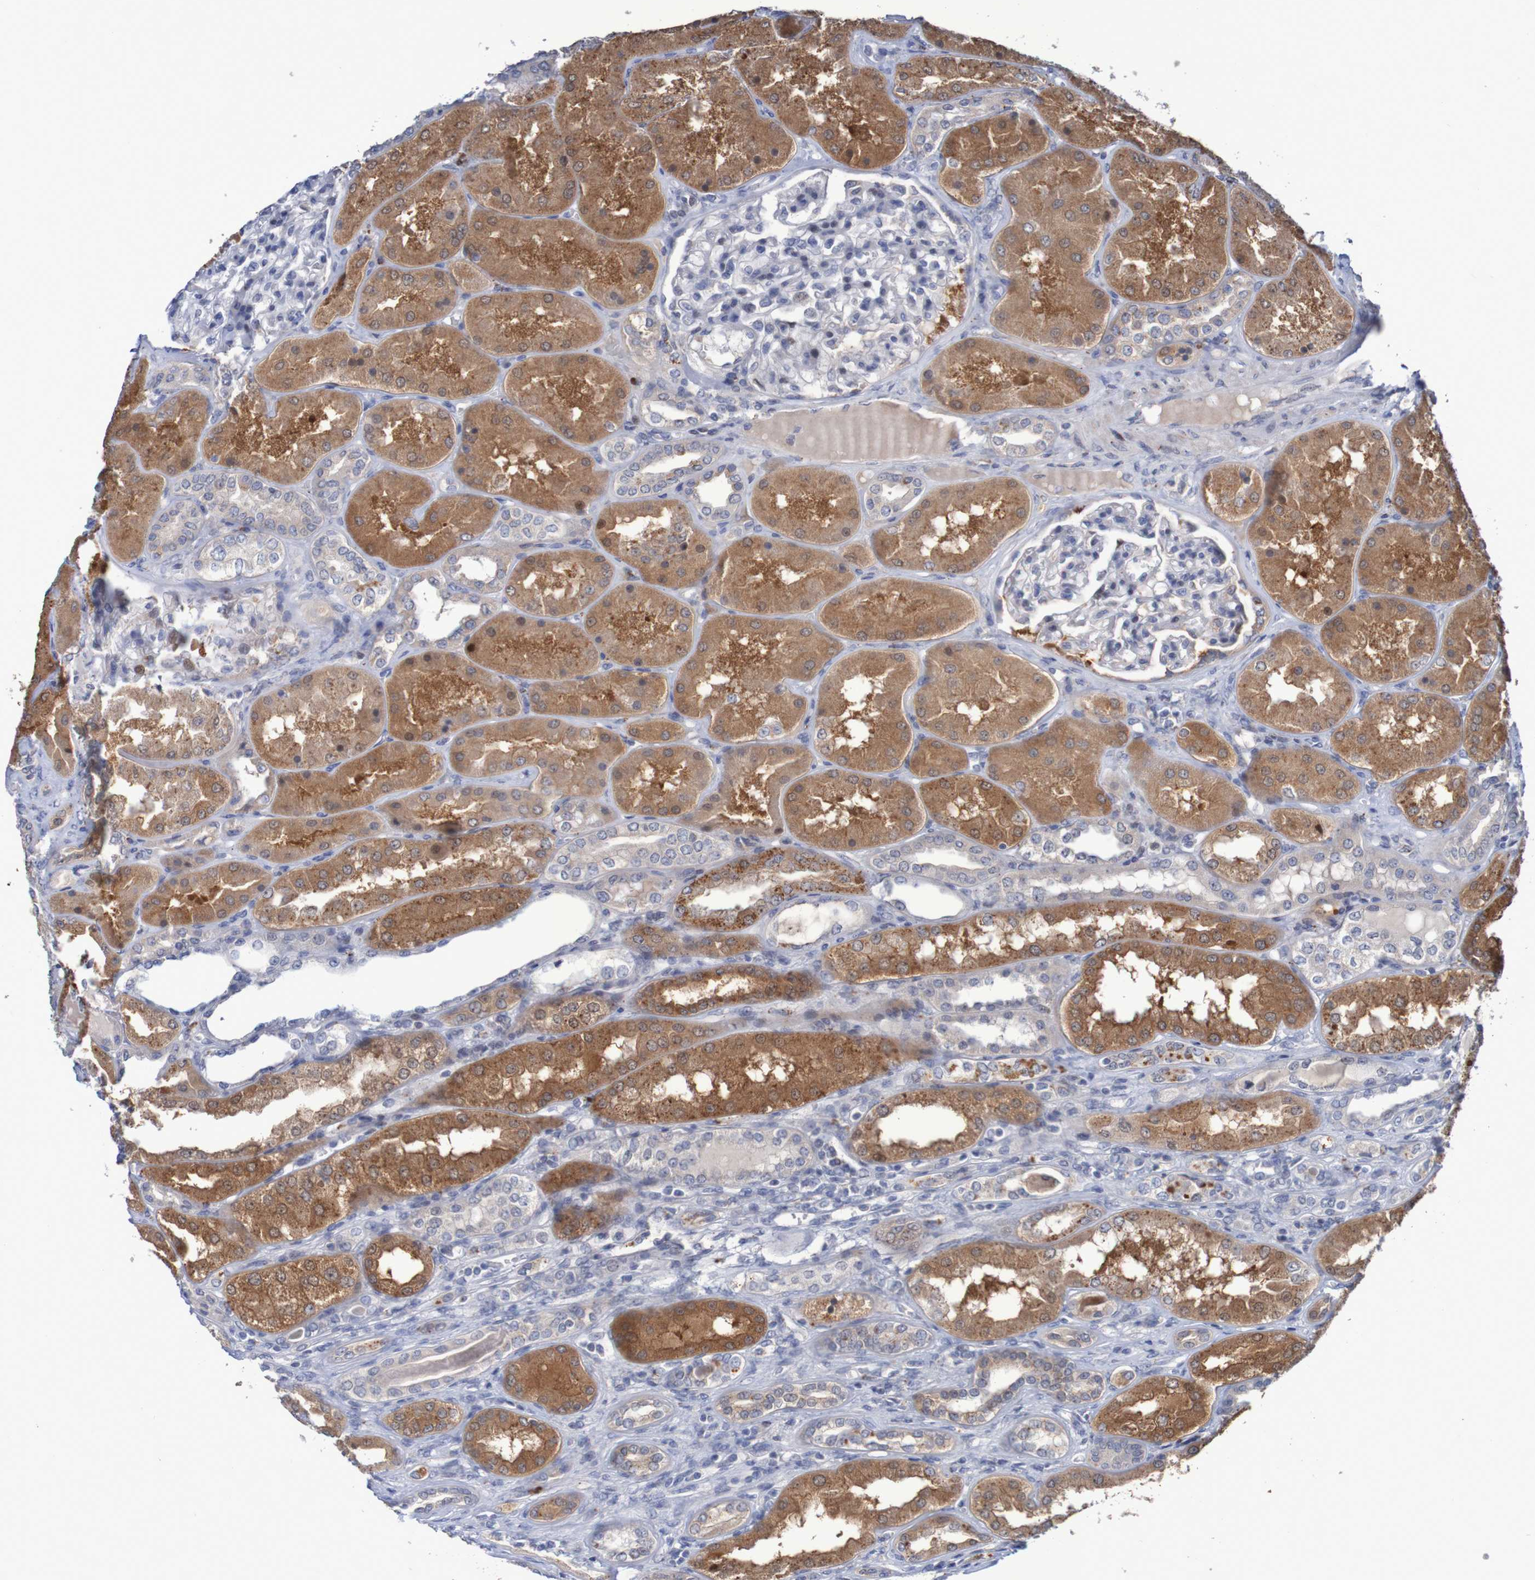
{"staining": {"intensity": "negative", "quantity": "none", "location": "none"}, "tissue": "kidney", "cell_type": "Cells in glomeruli", "image_type": "normal", "snomed": [{"axis": "morphology", "description": "Normal tissue, NOS"}, {"axis": "topography", "description": "Kidney"}], "caption": "Immunohistochemical staining of benign human kidney demonstrates no significant positivity in cells in glomeruli. (DAB IHC, high magnification).", "gene": "FBP1", "patient": {"sex": "female", "age": 56}}